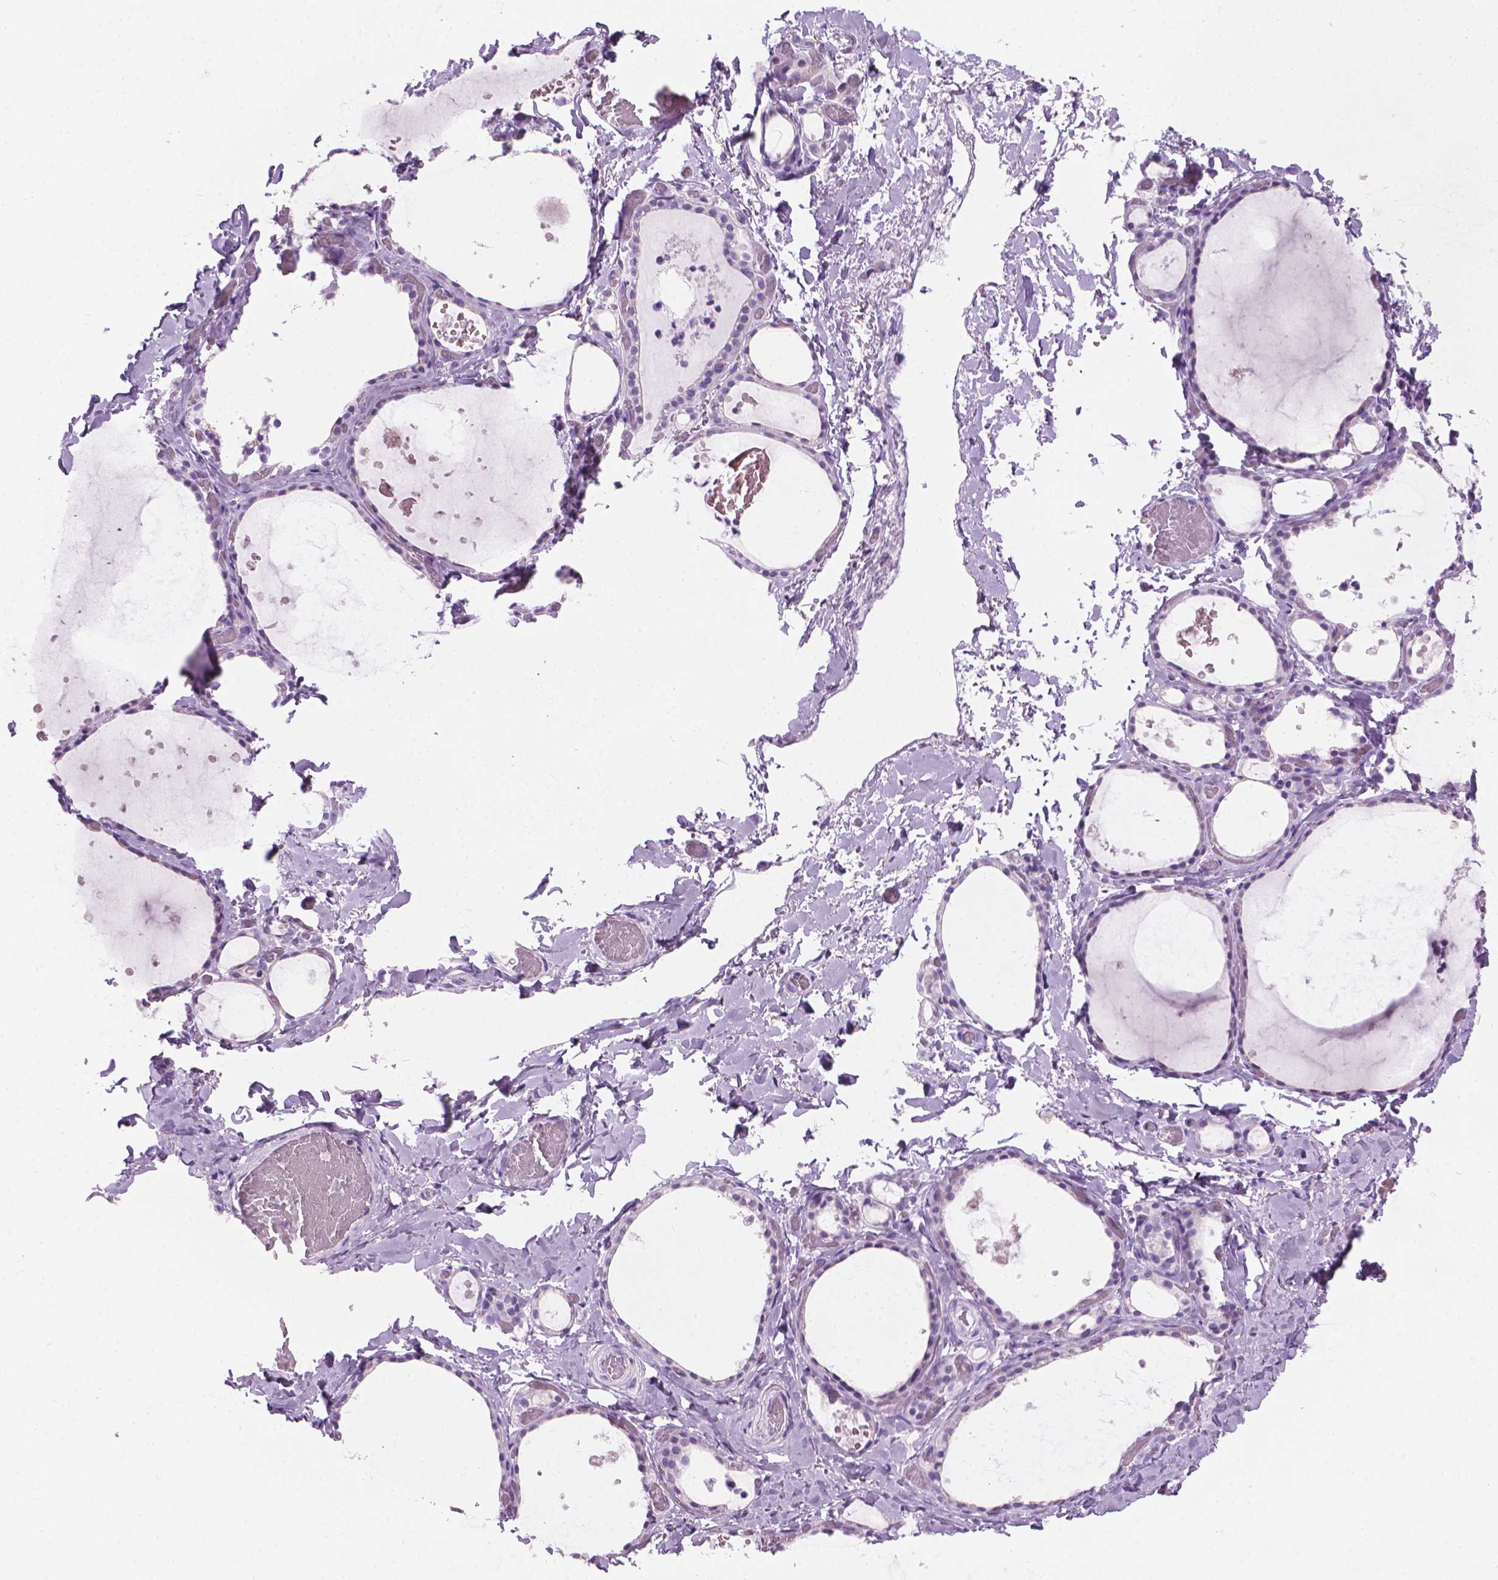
{"staining": {"intensity": "negative", "quantity": "none", "location": "none"}, "tissue": "thyroid gland", "cell_type": "Glandular cells", "image_type": "normal", "snomed": [{"axis": "morphology", "description": "Normal tissue, NOS"}, {"axis": "topography", "description": "Thyroid gland"}], "caption": "Glandular cells are negative for brown protein staining in unremarkable thyroid gland. (Brightfield microscopy of DAB (3,3'-diaminobenzidine) IHC at high magnification).", "gene": "TTC29", "patient": {"sex": "female", "age": 56}}